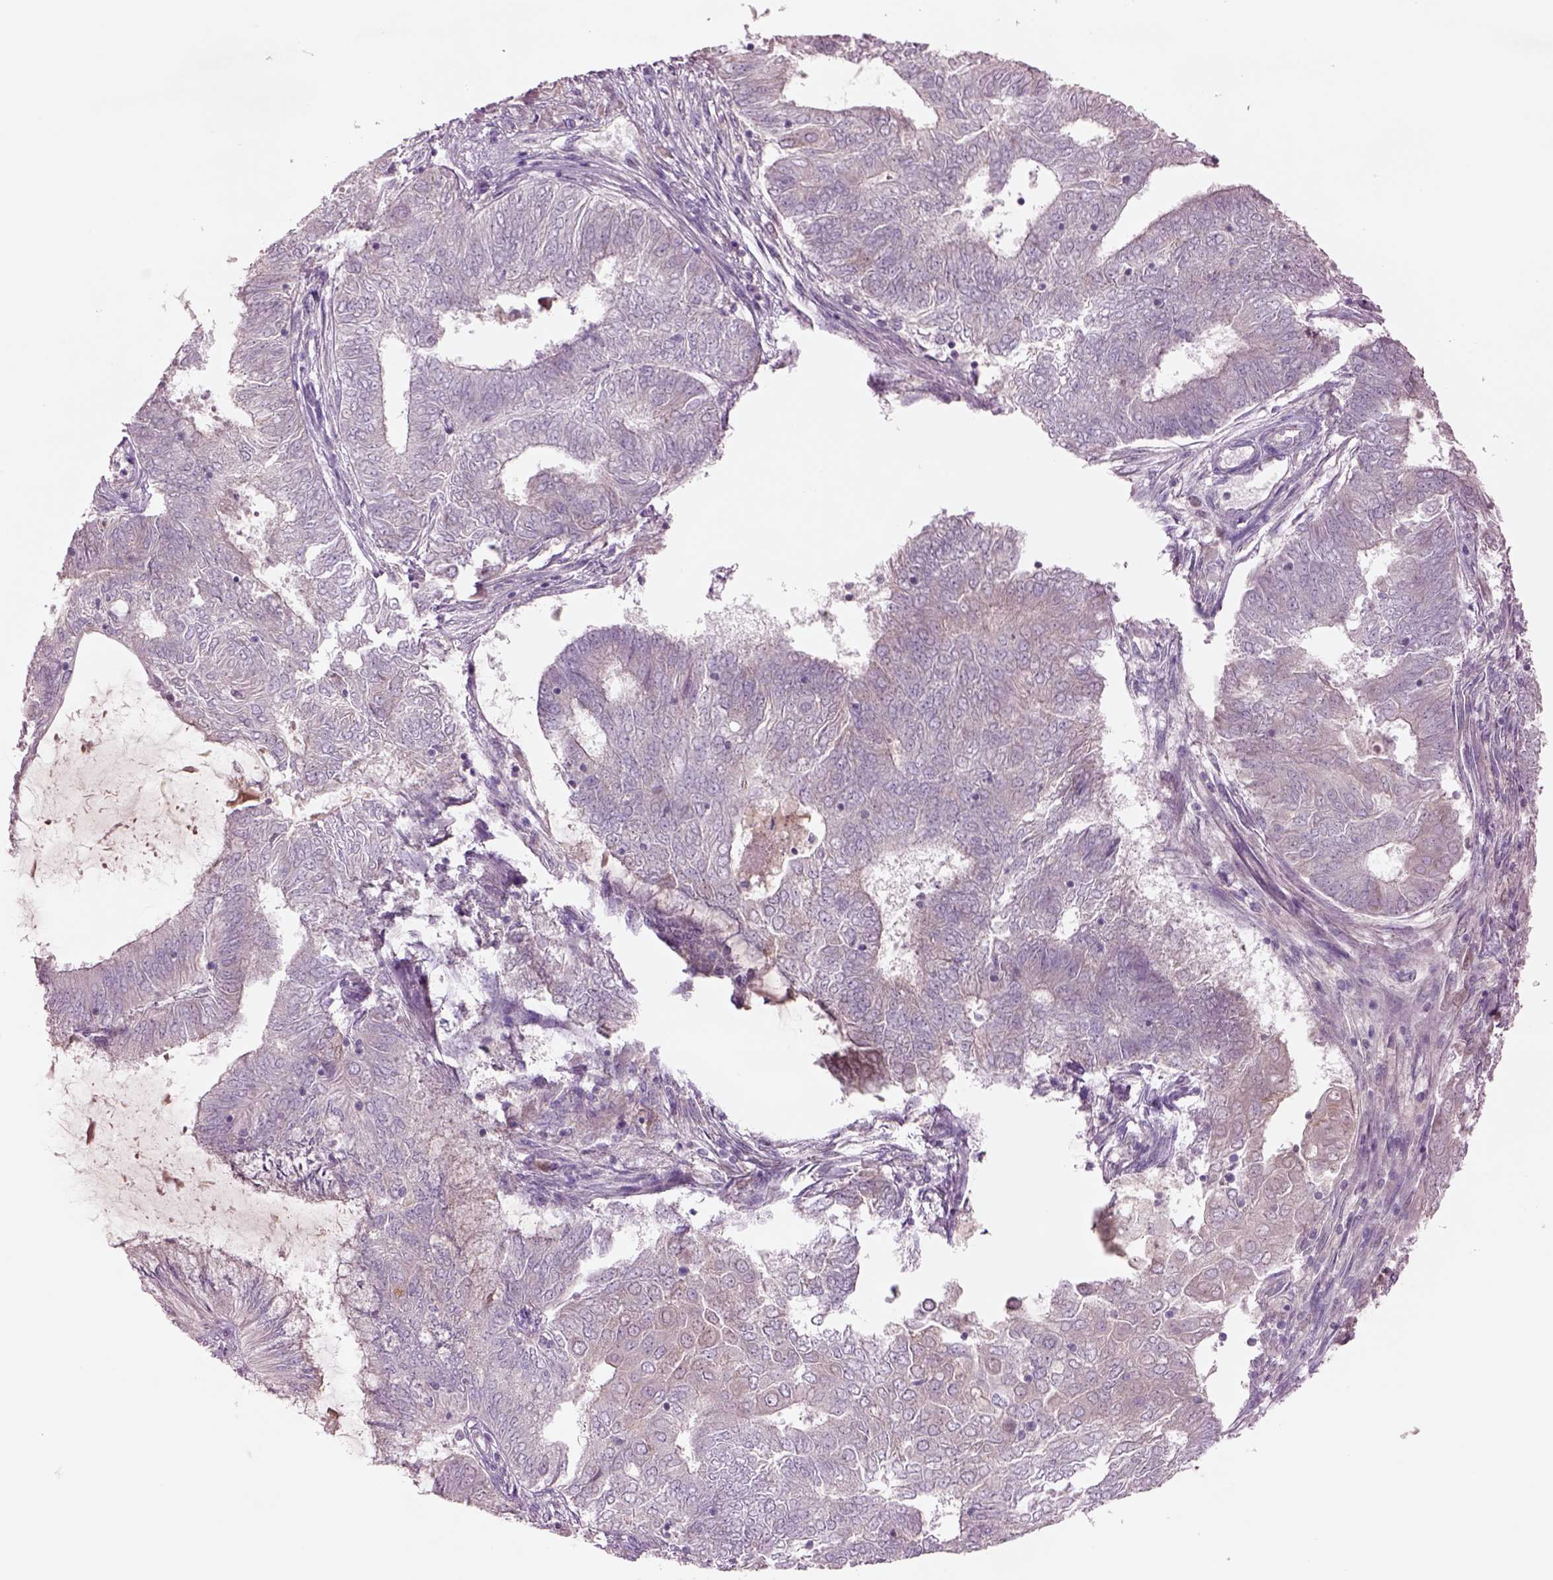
{"staining": {"intensity": "negative", "quantity": "none", "location": "none"}, "tissue": "endometrial cancer", "cell_type": "Tumor cells", "image_type": "cancer", "snomed": [{"axis": "morphology", "description": "Adenocarcinoma, NOS"}, {"axis": "topography", "description": "Endometrium"}], "caption": "Immunohistochemistry (IHC) photomicrograph of endometrial cancer (adenocarcinoma) stained for a protein (brown), which shows no expression in tumor cells.", "gene": "DUOXA2", "patient": {"sex": "female", "age": 62}}